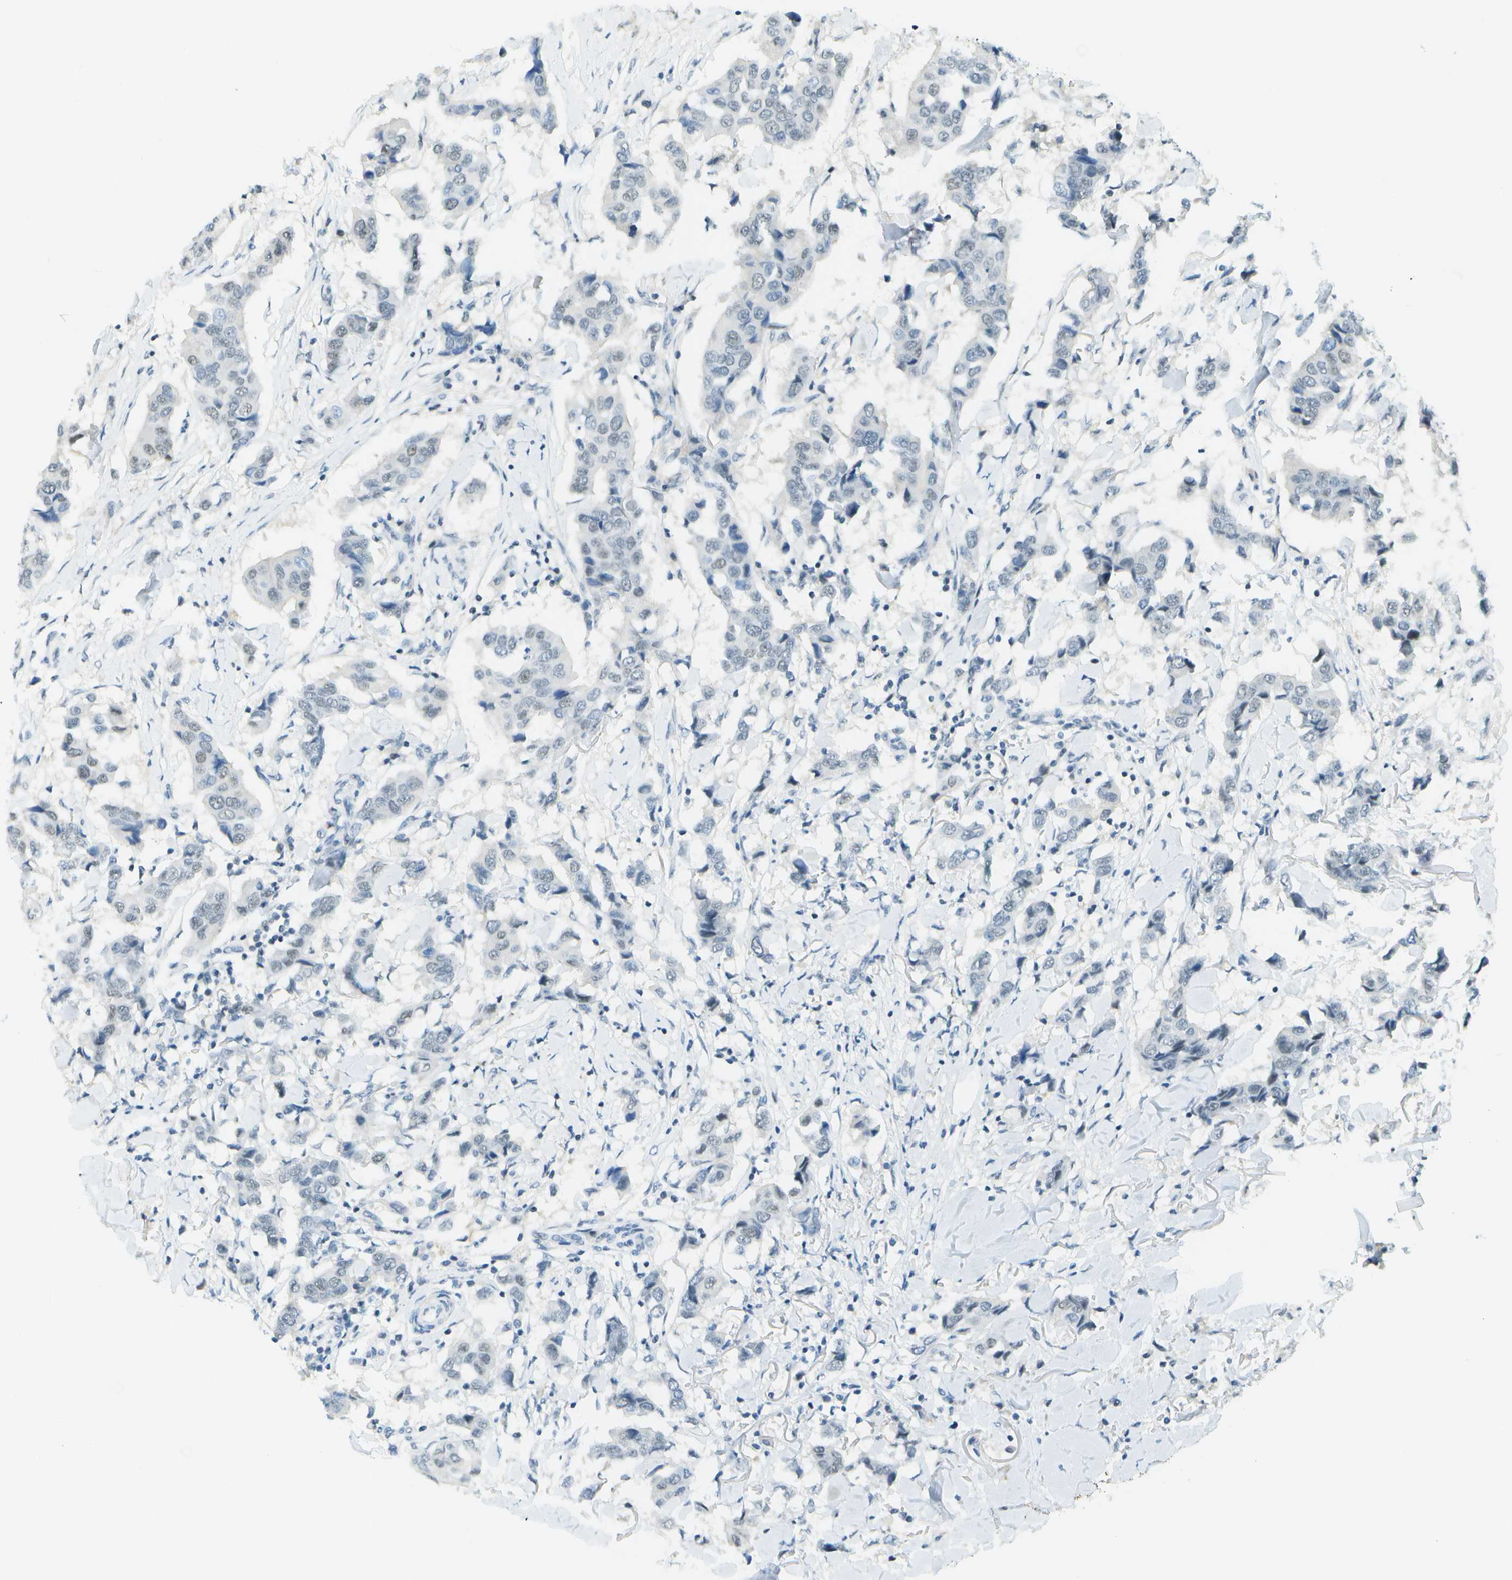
{"staining": {"intensity": "negative", "quantity": "none", "location": "none"}, "tissue": "breast cancer", "cell_type": "Tumor cells", "image_type": "cancer", "snomed": [{"axis": "morphology", "description": "Duct carcinoma"}, {"axis": "topography", "description": "Breast"}], "caption": "A micrograph of invasive ductal carcinoma (breast) stained for a protein shows no brown staining in tumor cells. Brightfield microscopy of immunohistochemistry stained with DAB (brown) and hematoxylin (blue), captured at high magnification.", "gene": "NEK11", "patient": {"sex": "female", "age": 80}}